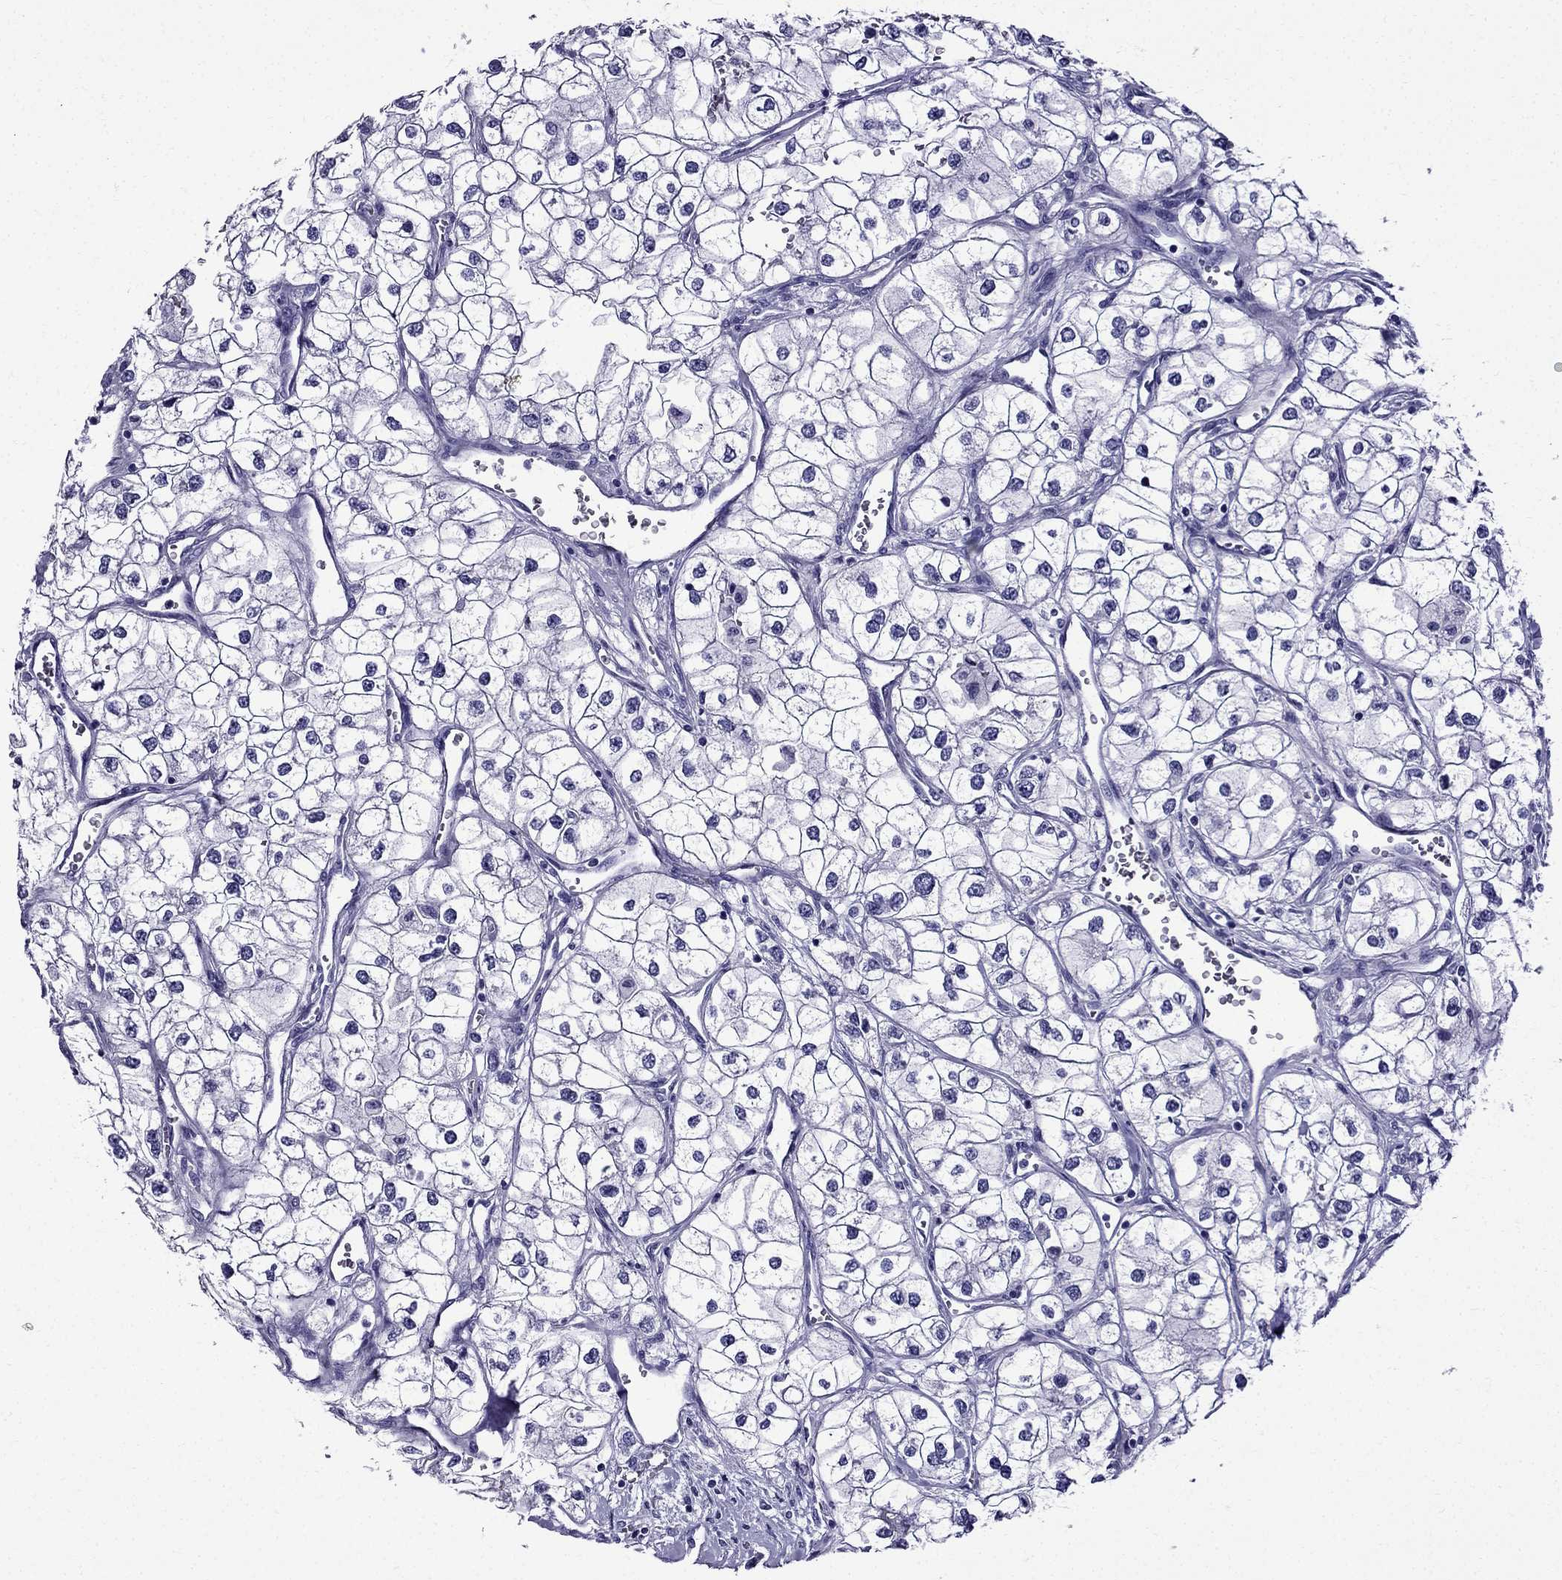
{"staining": {"intensity": "negative", "quantity": "none", "location": "none"}, "tissue": "renal cancer", "cell_type": "Tumor cells", "image_type": "cancer", "snomed": [{"axis": "morphology", "description": "Adenocarcinoma, NOS"}, {"axis": "topography", "description": "Kidney"}], "caption": "DAB immunohistochemical staining of renal adenocarcinoma reveals no significant staining in tumor cells.", "gene": "ERC2", "patient": {"sex": "male", "age": 59}}